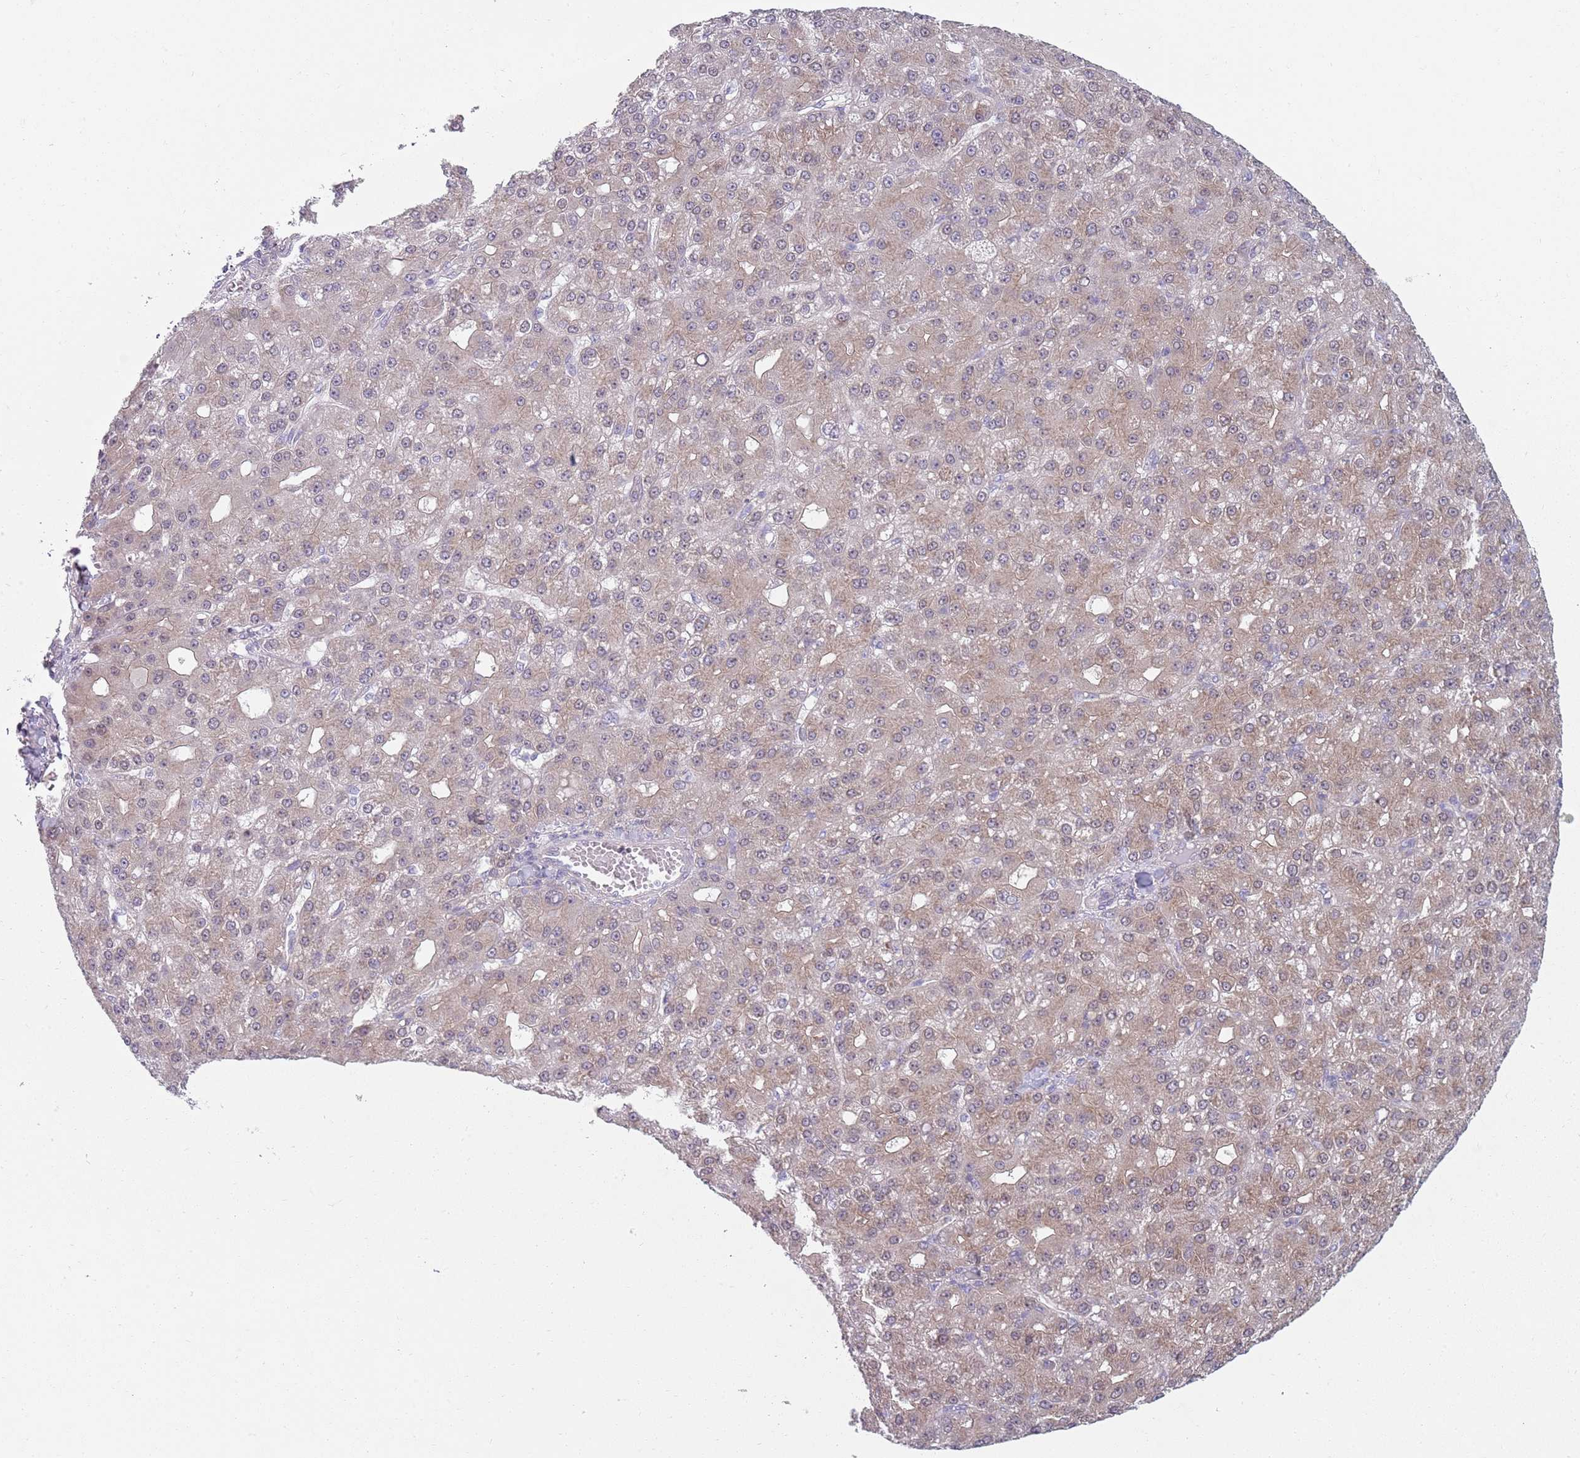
{"staining": {"intensity": "weak", "quantity": "25%-75%", "location": "cytoplasmic/membranous"}, "tissue": "liver cancer", "cell_type": "Tumor cells", "image_type": "cancer", "snomed": [{"axis": "morphology", "description": "Carcinoma, Hepatocellular, NOS"}, {"axis": "topography", "description": "Liver"}], "caption": "This is a photomicrograph of immunohistochemistry (IHC) staining of liver hepatocellular carcinoma, which shows weak expression in the cytoplasmic/membranous of tumor cells.", "gene": "SLC26A6", "patient": {"sex": "male", "age": 67}}